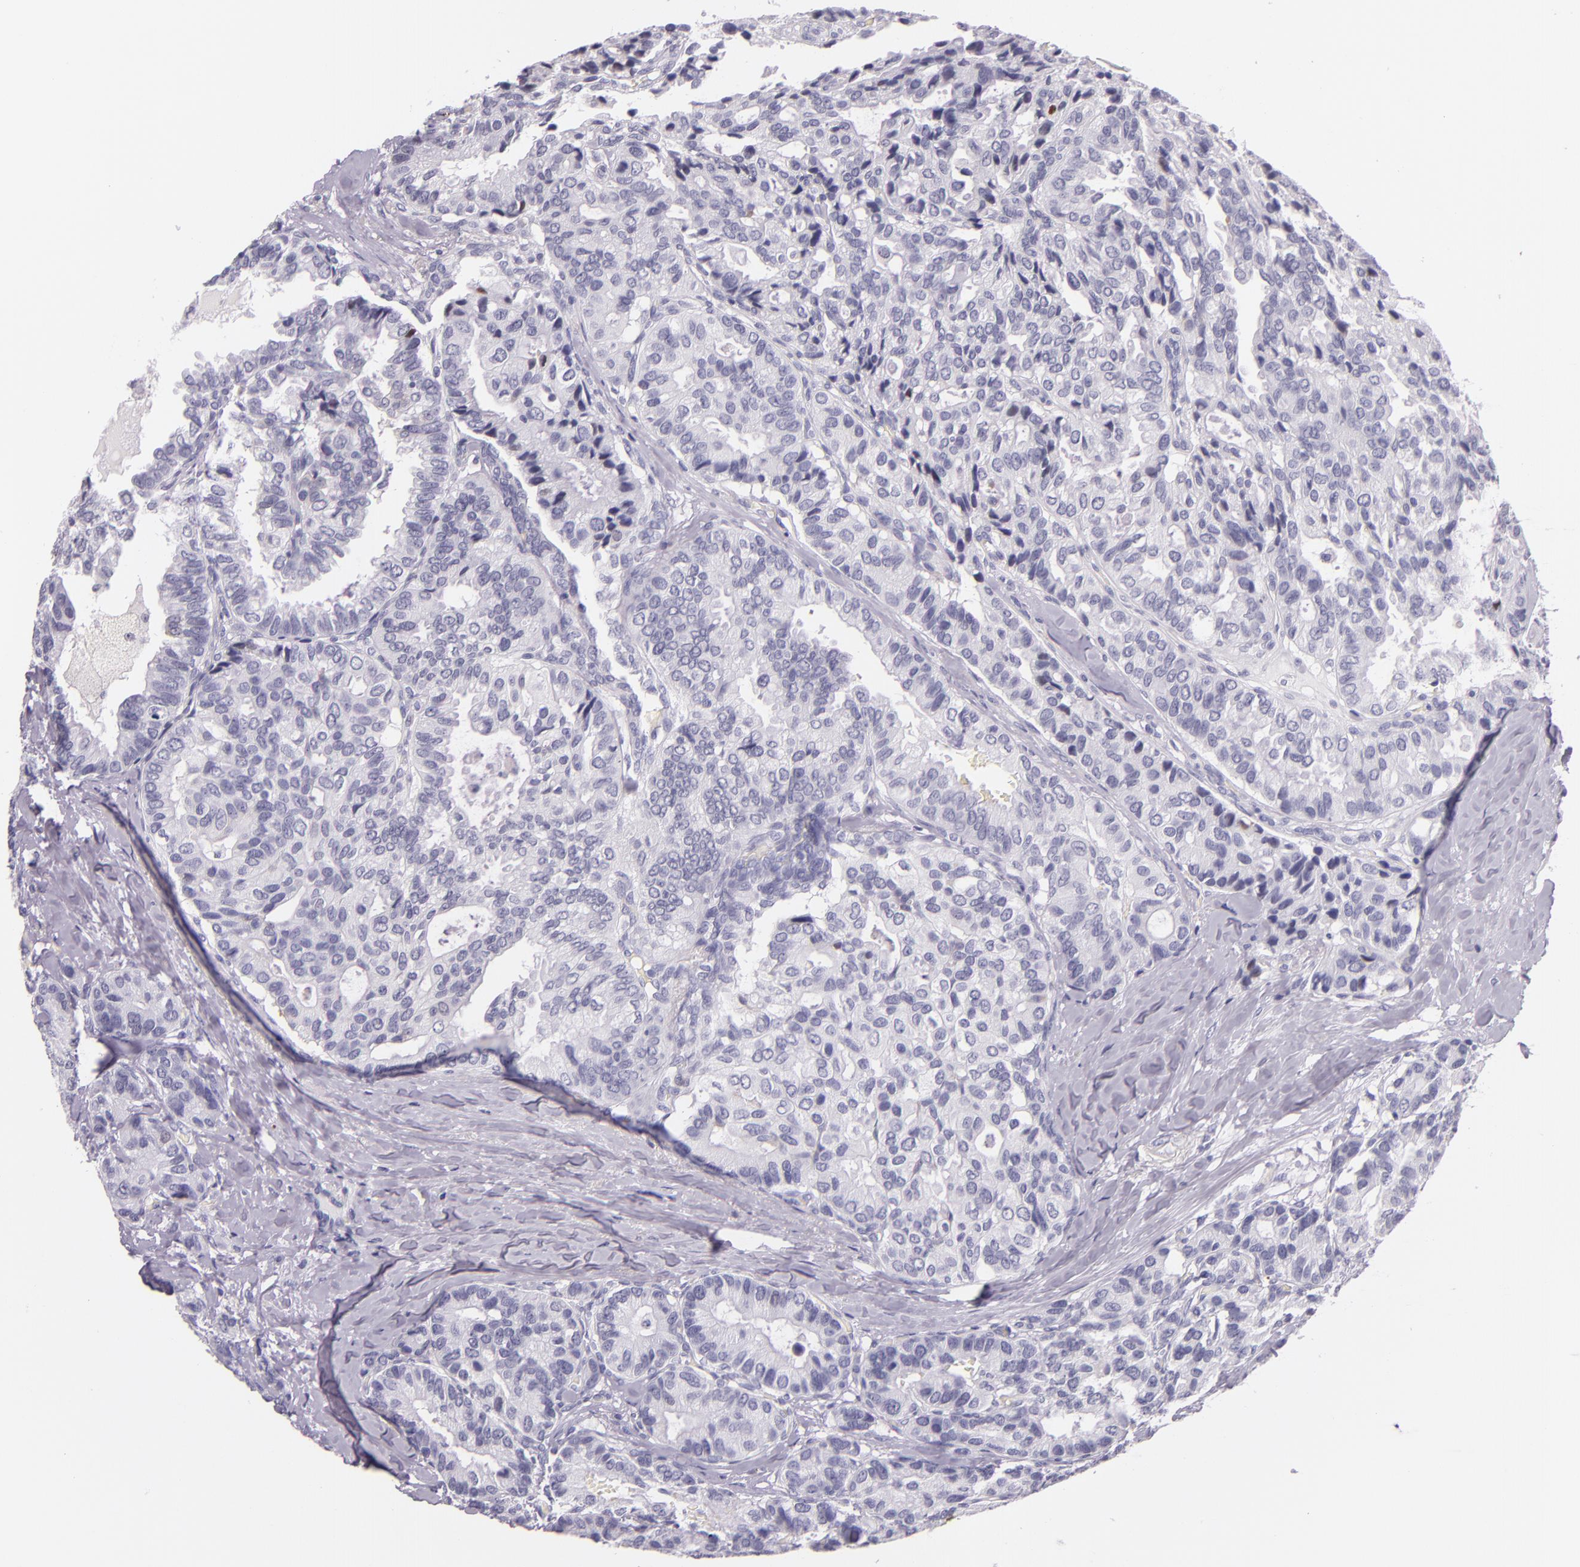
{"staining": {"intensity": "weak", "quantity": "<25%", "location": "cytoplasmic/membranous"}, "tissue": "breast cancer", "cell_type": "Tumor cells", "image_type": "cancer", "snomed": [{"axis": "morphology", "description": "Duct carcinoma"}, {"axis": "topography", "description": "Breast"}], "caption": "High magnification brightfield microscopy of intraductal carcinoma (breast) stained with DAB (3,3'-diaminobenzidine) (brown) and counterstained with hematoxylin (blue): tumor cells show no significant positivity.", "gene": "HSP90AA1", "patient": {"sex": "female", "age": 69}}